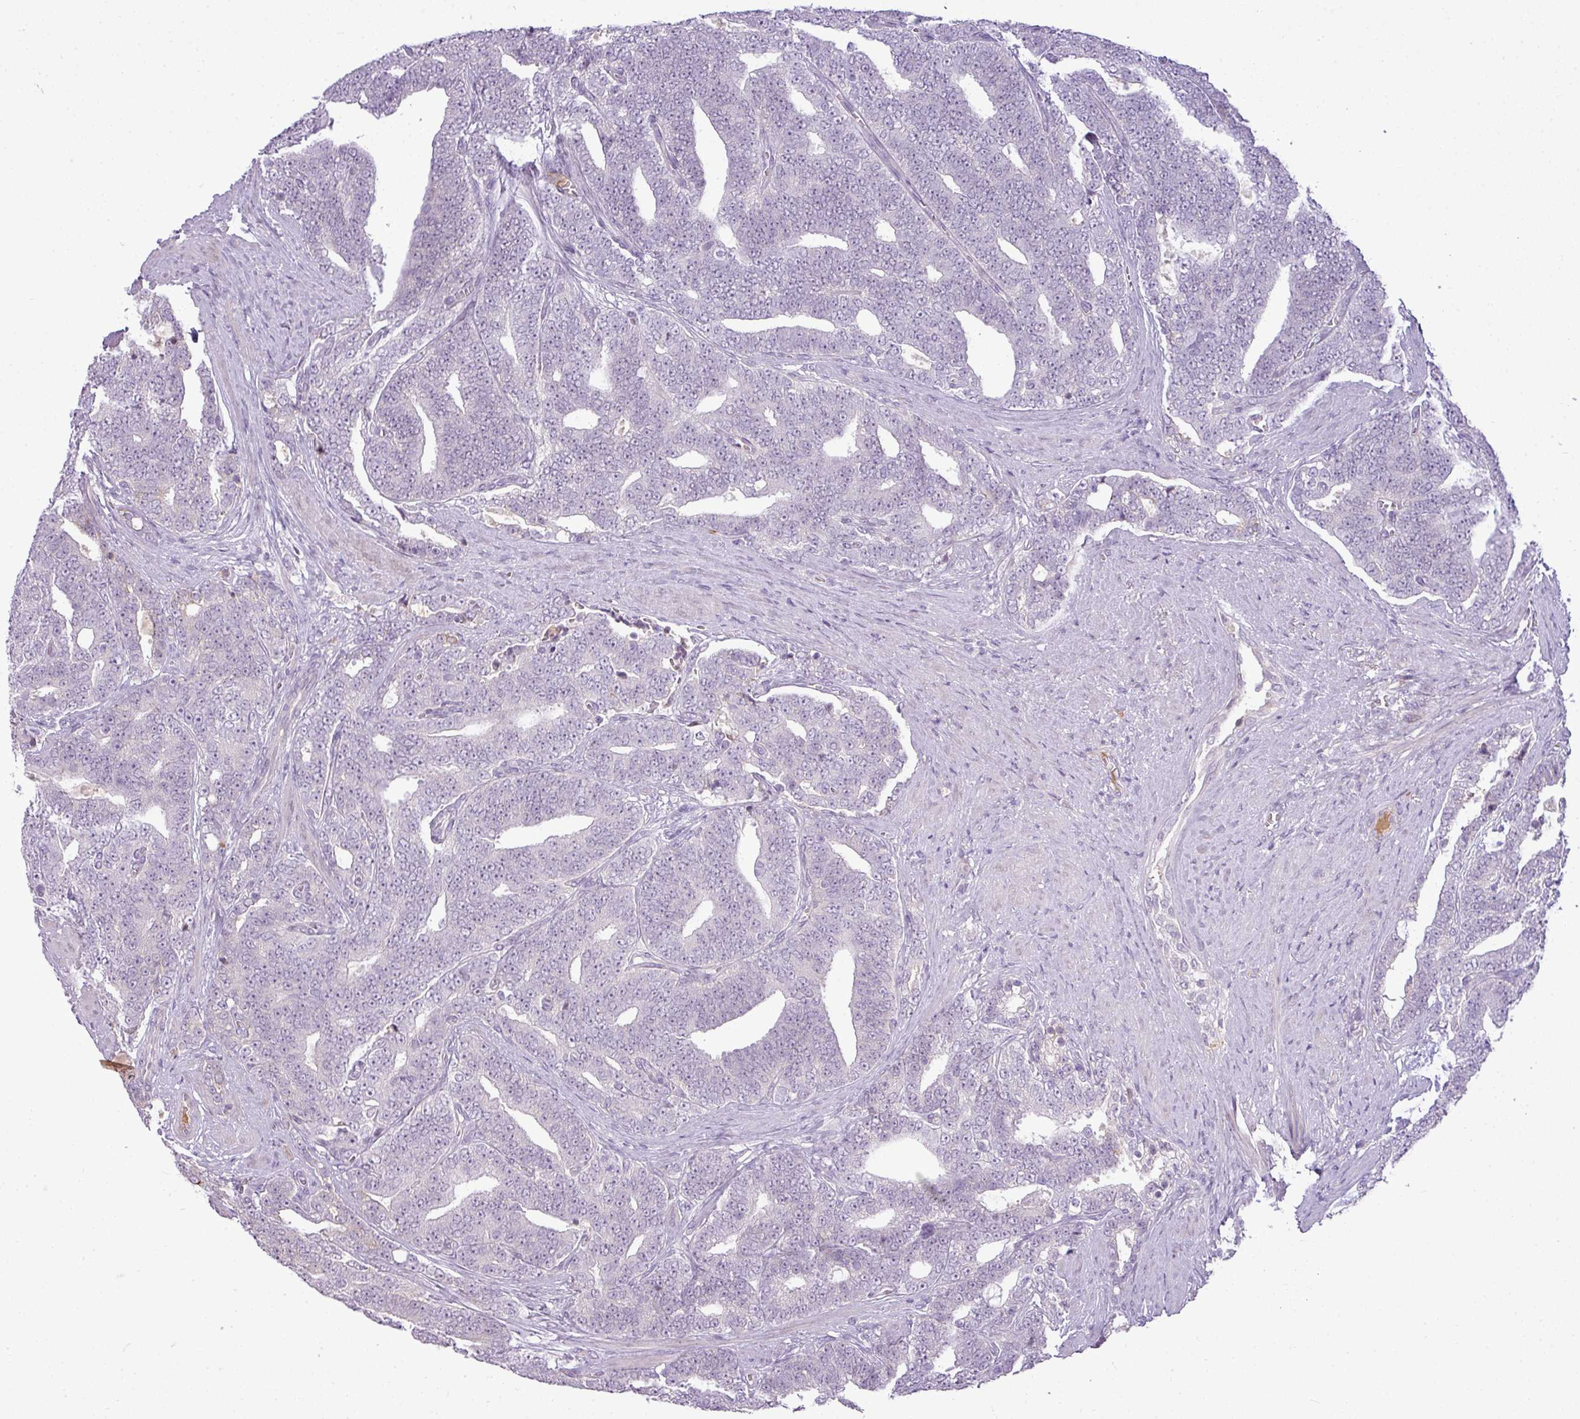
{"staining": {"intensity": "negative", "quantity": "none", "location": "none"}, "tissue": "prostate cancer", "cell_type": "Tumor cells", "image_type": "cancer", "snomed": [{"axis": "morphology", "description": "Adenocarcinoma, High grade"}, {"axis": "topography", "description": "Prostate and seminal vesicle, NOS"}], "caption": "The IHC histopathology image has no significant expression in tumor cells of high-grade adenocarcinoma (prostate) tissue.", "gene": "C4B", "patient": {"sex": "male", "age": 67}}